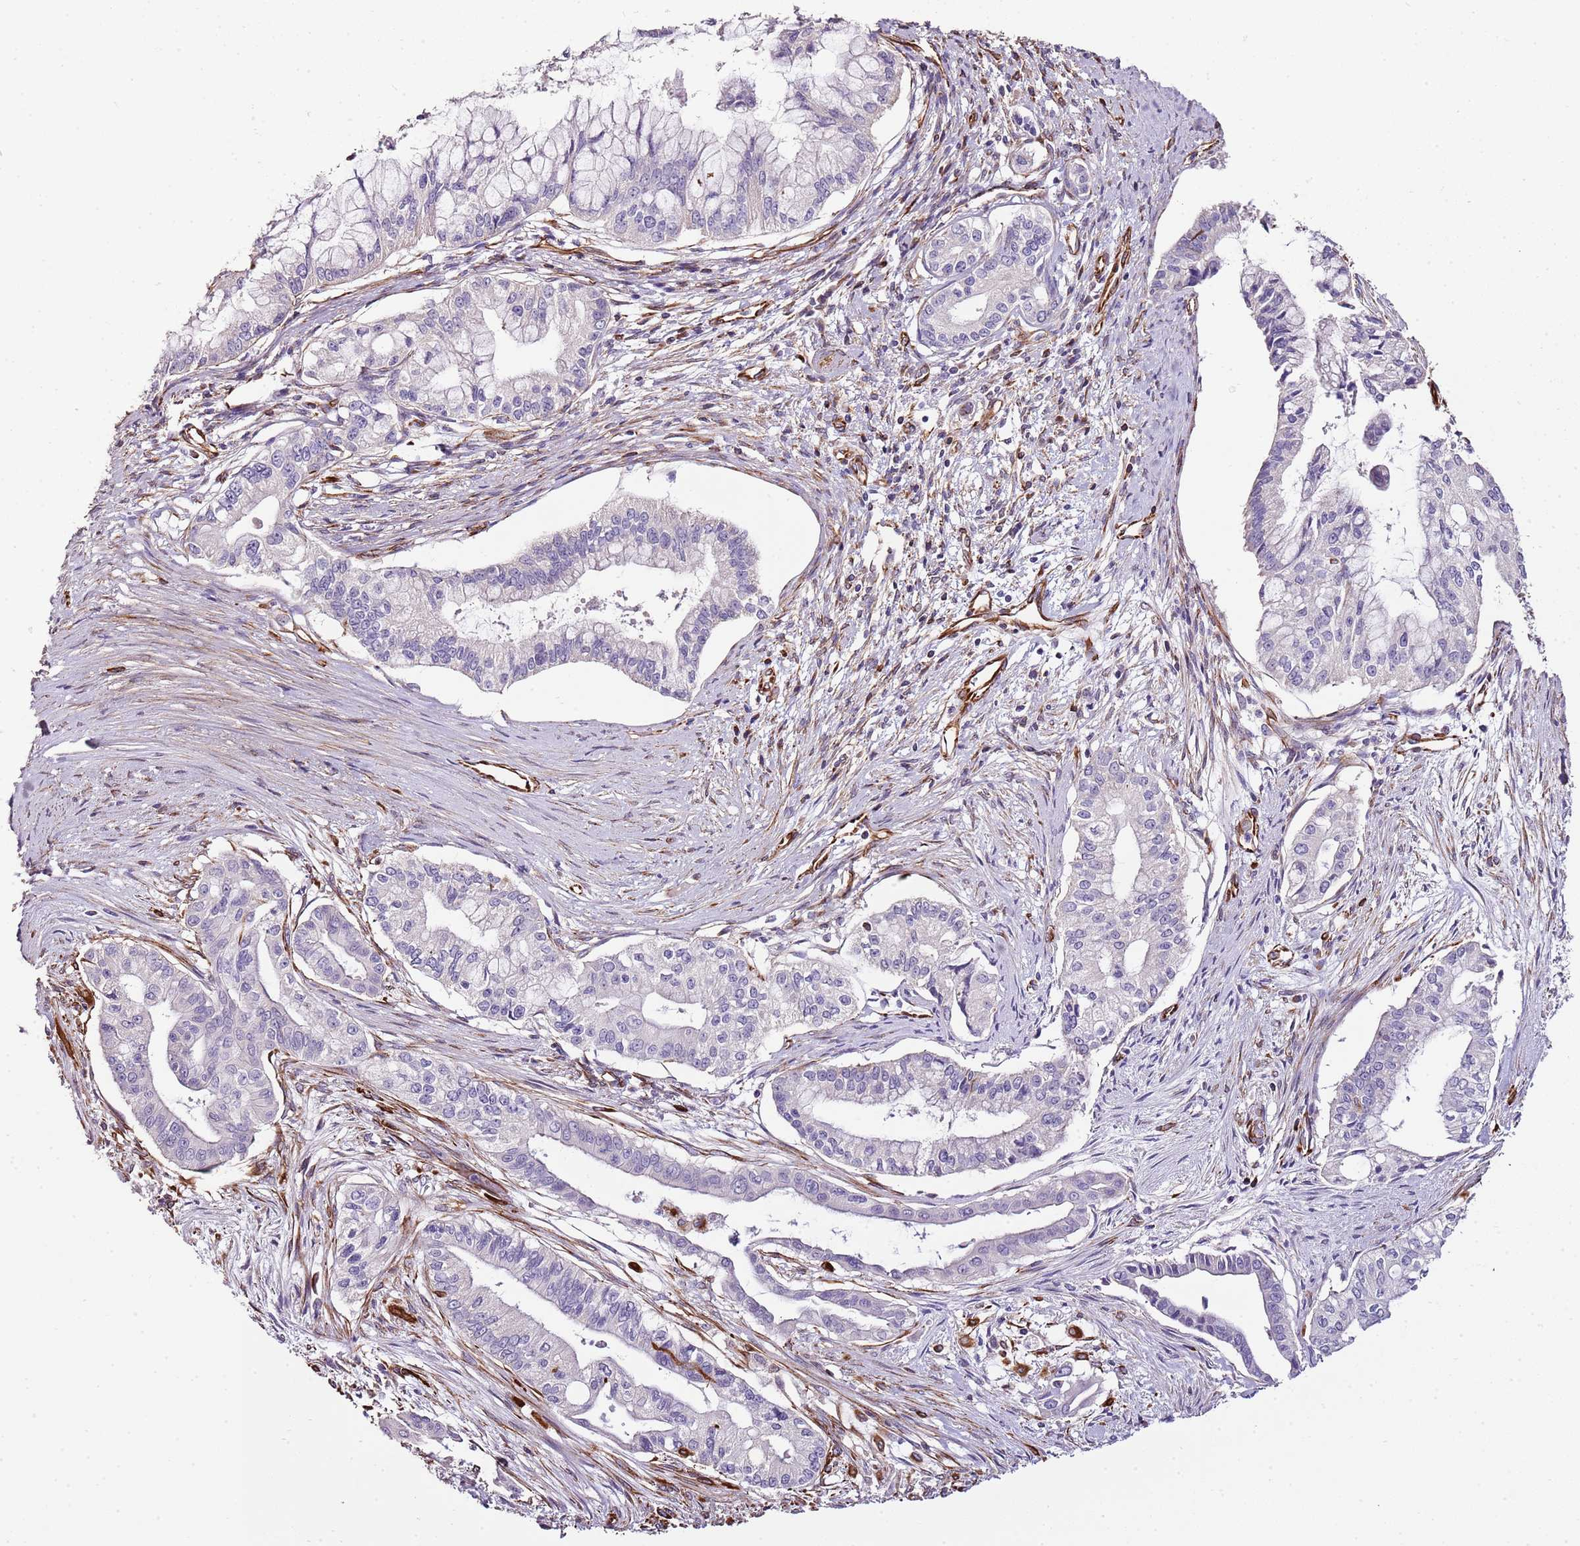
{"staining": {"intensity": "negative", "quantity": "none", "location": "none"}, "tissue": "pancreatic cancer", "cell_type": "Tumor cells", "image_type": "cancer", "snomed": [{"axis": "morphology", "description": "Adenocarcinoma, NOS"}, {"axis": "topography", "description": "Pancreas"}], "caption": "Protein analysis of pancreatic cancer shows no significant expression in tumor cells. (Stains: DAB IHC with hematoxylin counter stain, Microscopy: brightfield microscopy at high magnification).", "gene": "ZNF786", "patient": {"sex": "male", "age": 46}}